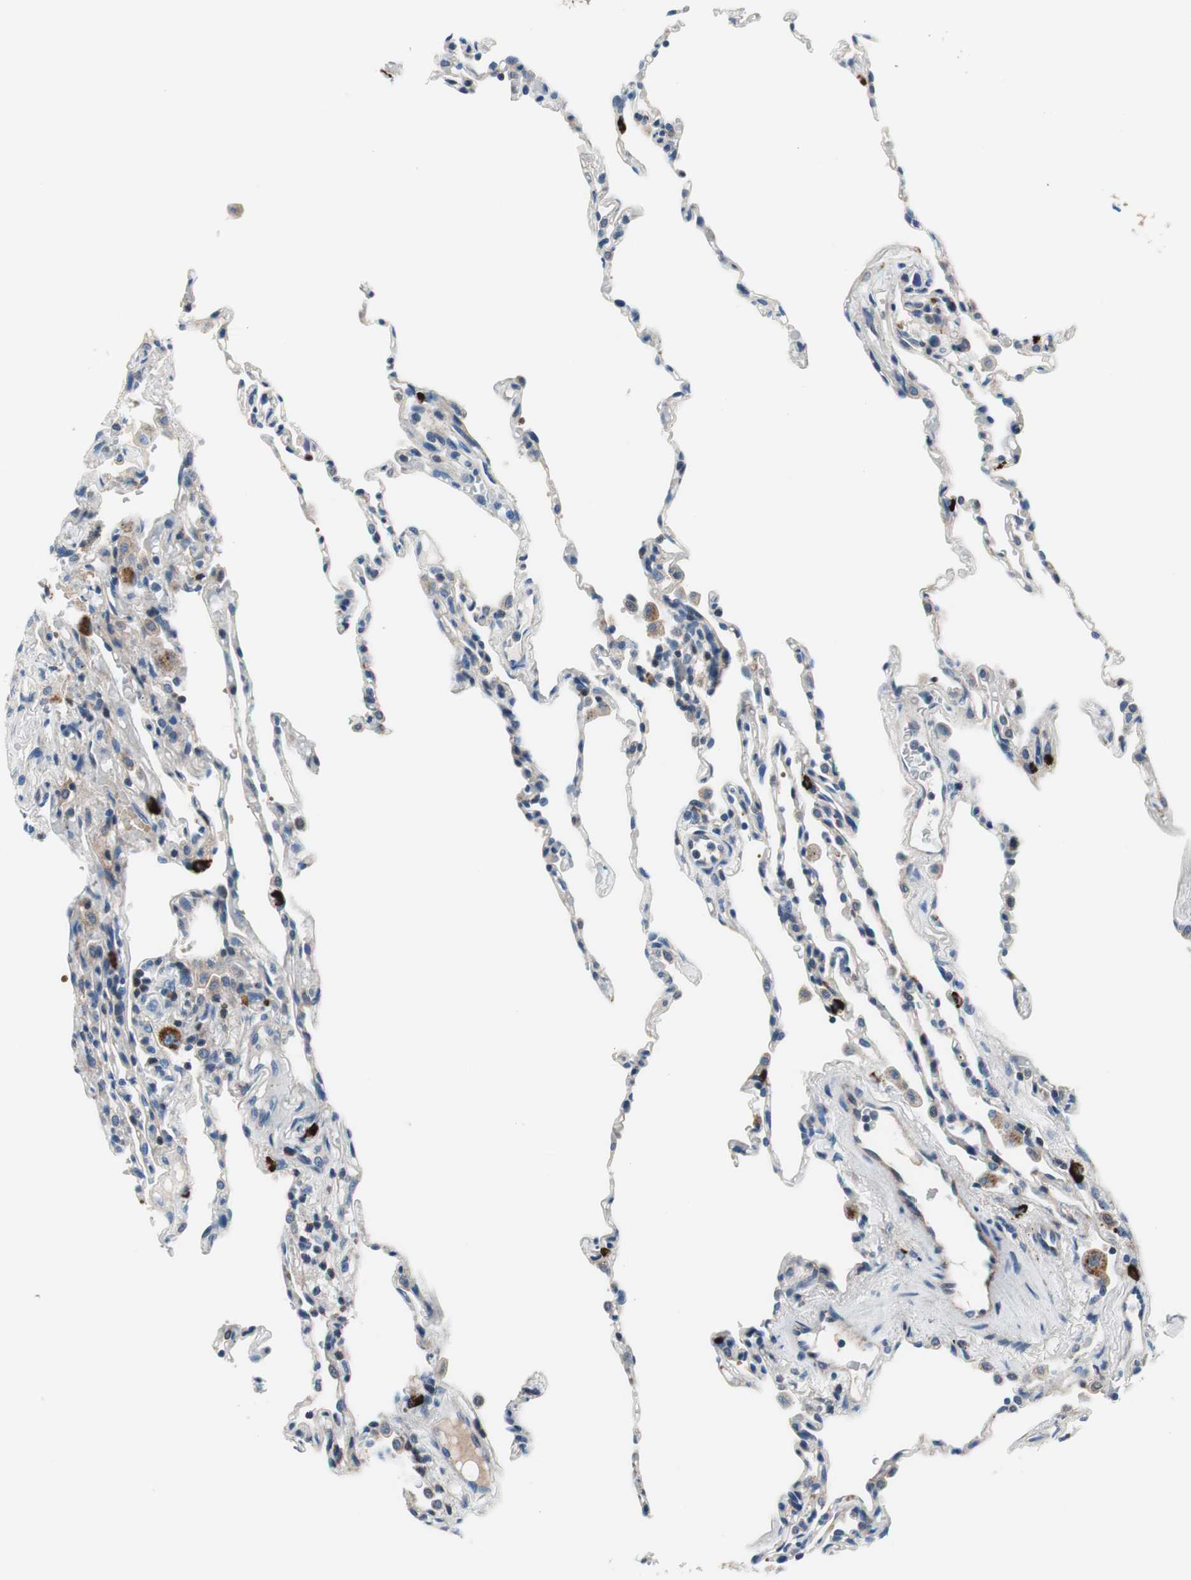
{"staining": {"intensity": "strong", "quantity": "25%-75%", "location": "cytoplasmic/membranous"}, "tissue": "lung", "cell_type": "Alveolar cells", "image_type": "normal", "snomed": [{"axis": "morphology", "description": "Normal tissue, NOS"}, {"axis": "topography", "description": "Lung"}], "caption": "Protein staining of unremarkable lung exhibits strong cytoplasmic/membranous staining in about 25%-75% of alveolar cells.", "gene": "PRDX2", "patient": {"sex": "male", "age": 59}}